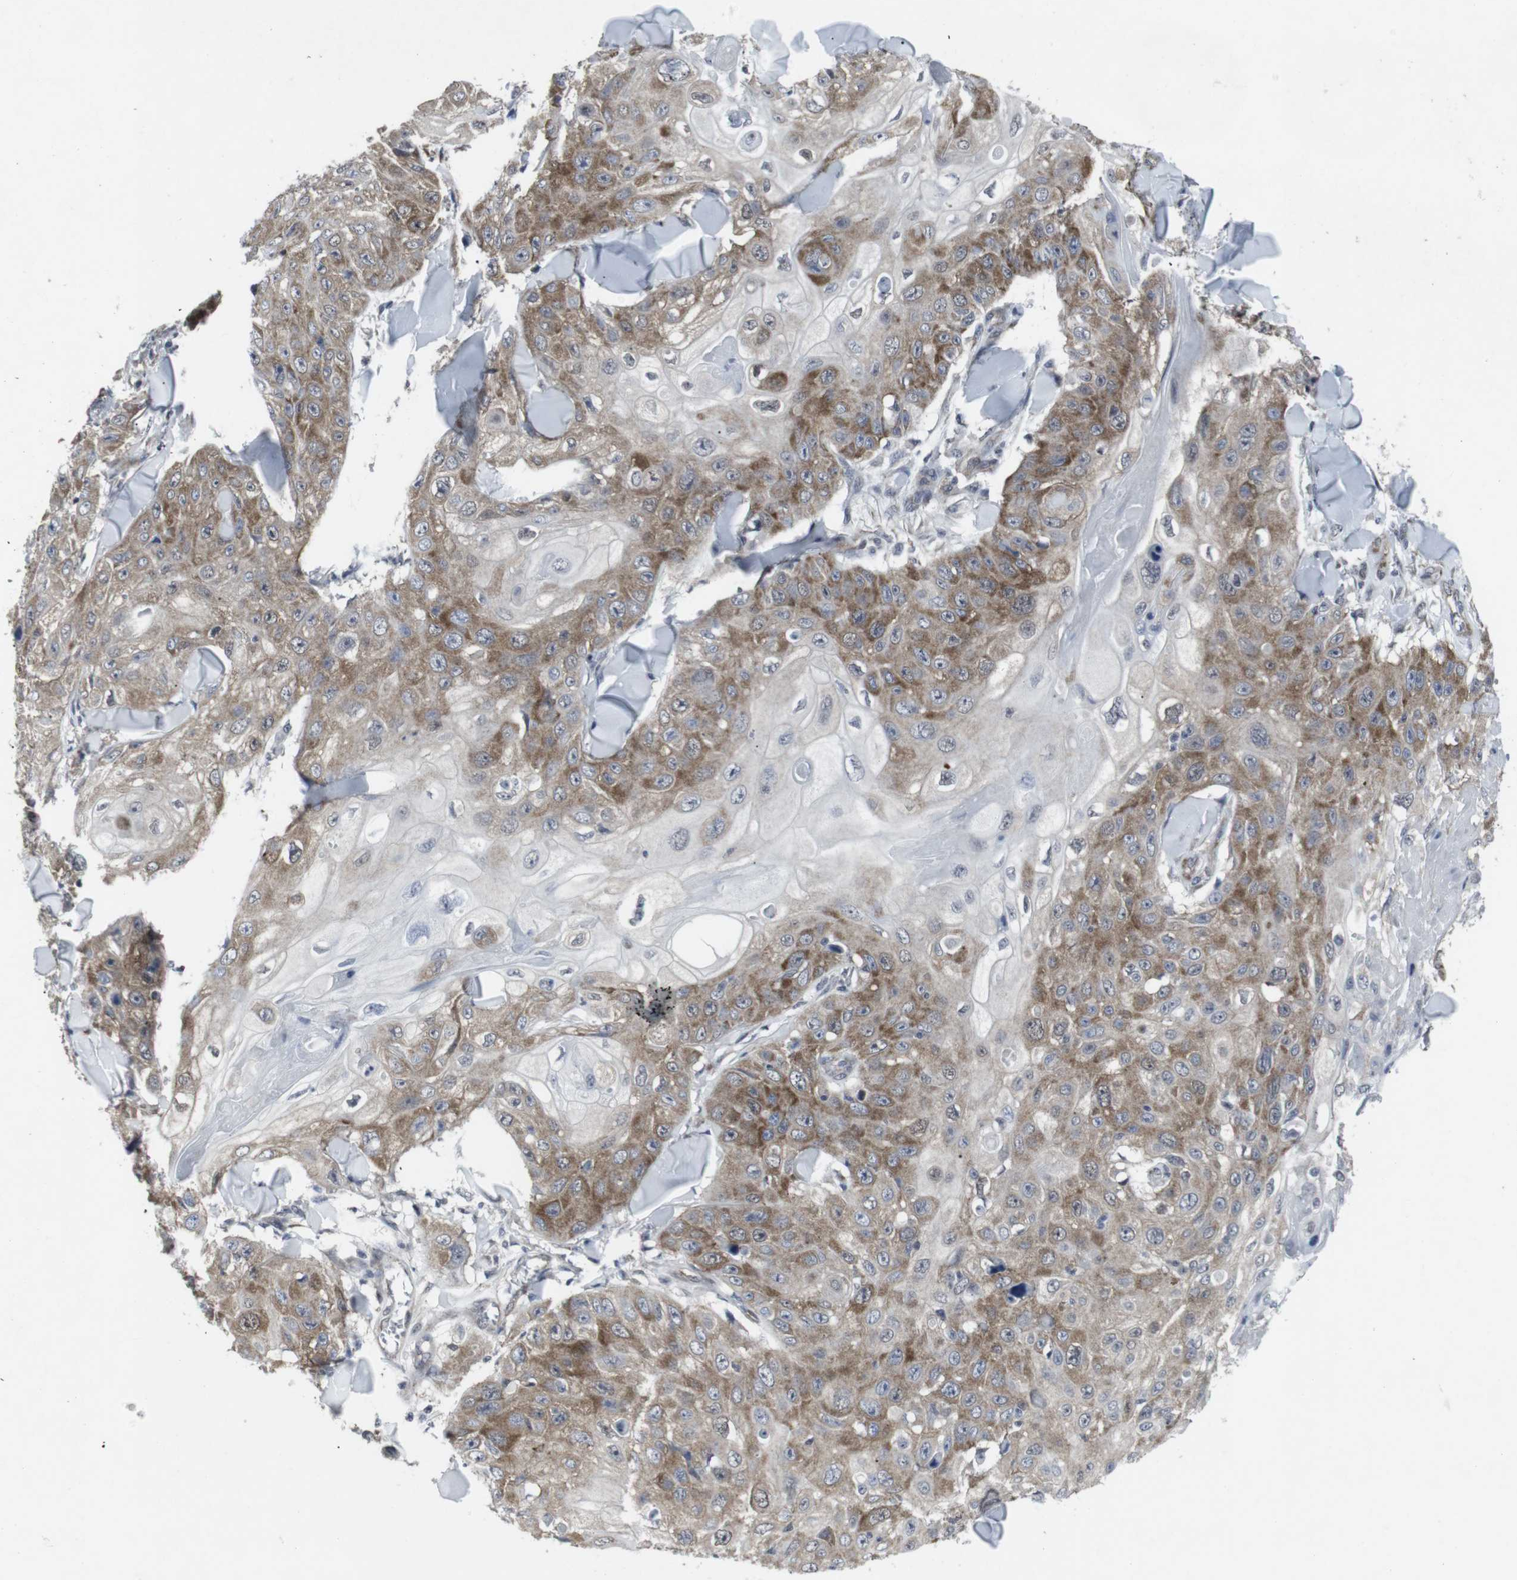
{"staining": {"intensity": "moderate", "quantity": ">75%", "location": "cytoplasmic/membranous"}, "tissue": "skin cancer", "cell_type": "Tumor cells", "image_type": "cancer", "snomed": [{"axis": "morphology", "description": "Squamous cell carcinoma, NOS"}, {"axis": "topography", "description": "Skin"}], "caption": "Protein expression analysis of skin cancer (squamous cell carcinoma) exhibits moderate cytoplasmic/membranous staining in approximately >75% of tumor cells.", "gene": "GEMIN2", "patient": {"sex": "male", "age": 86}}